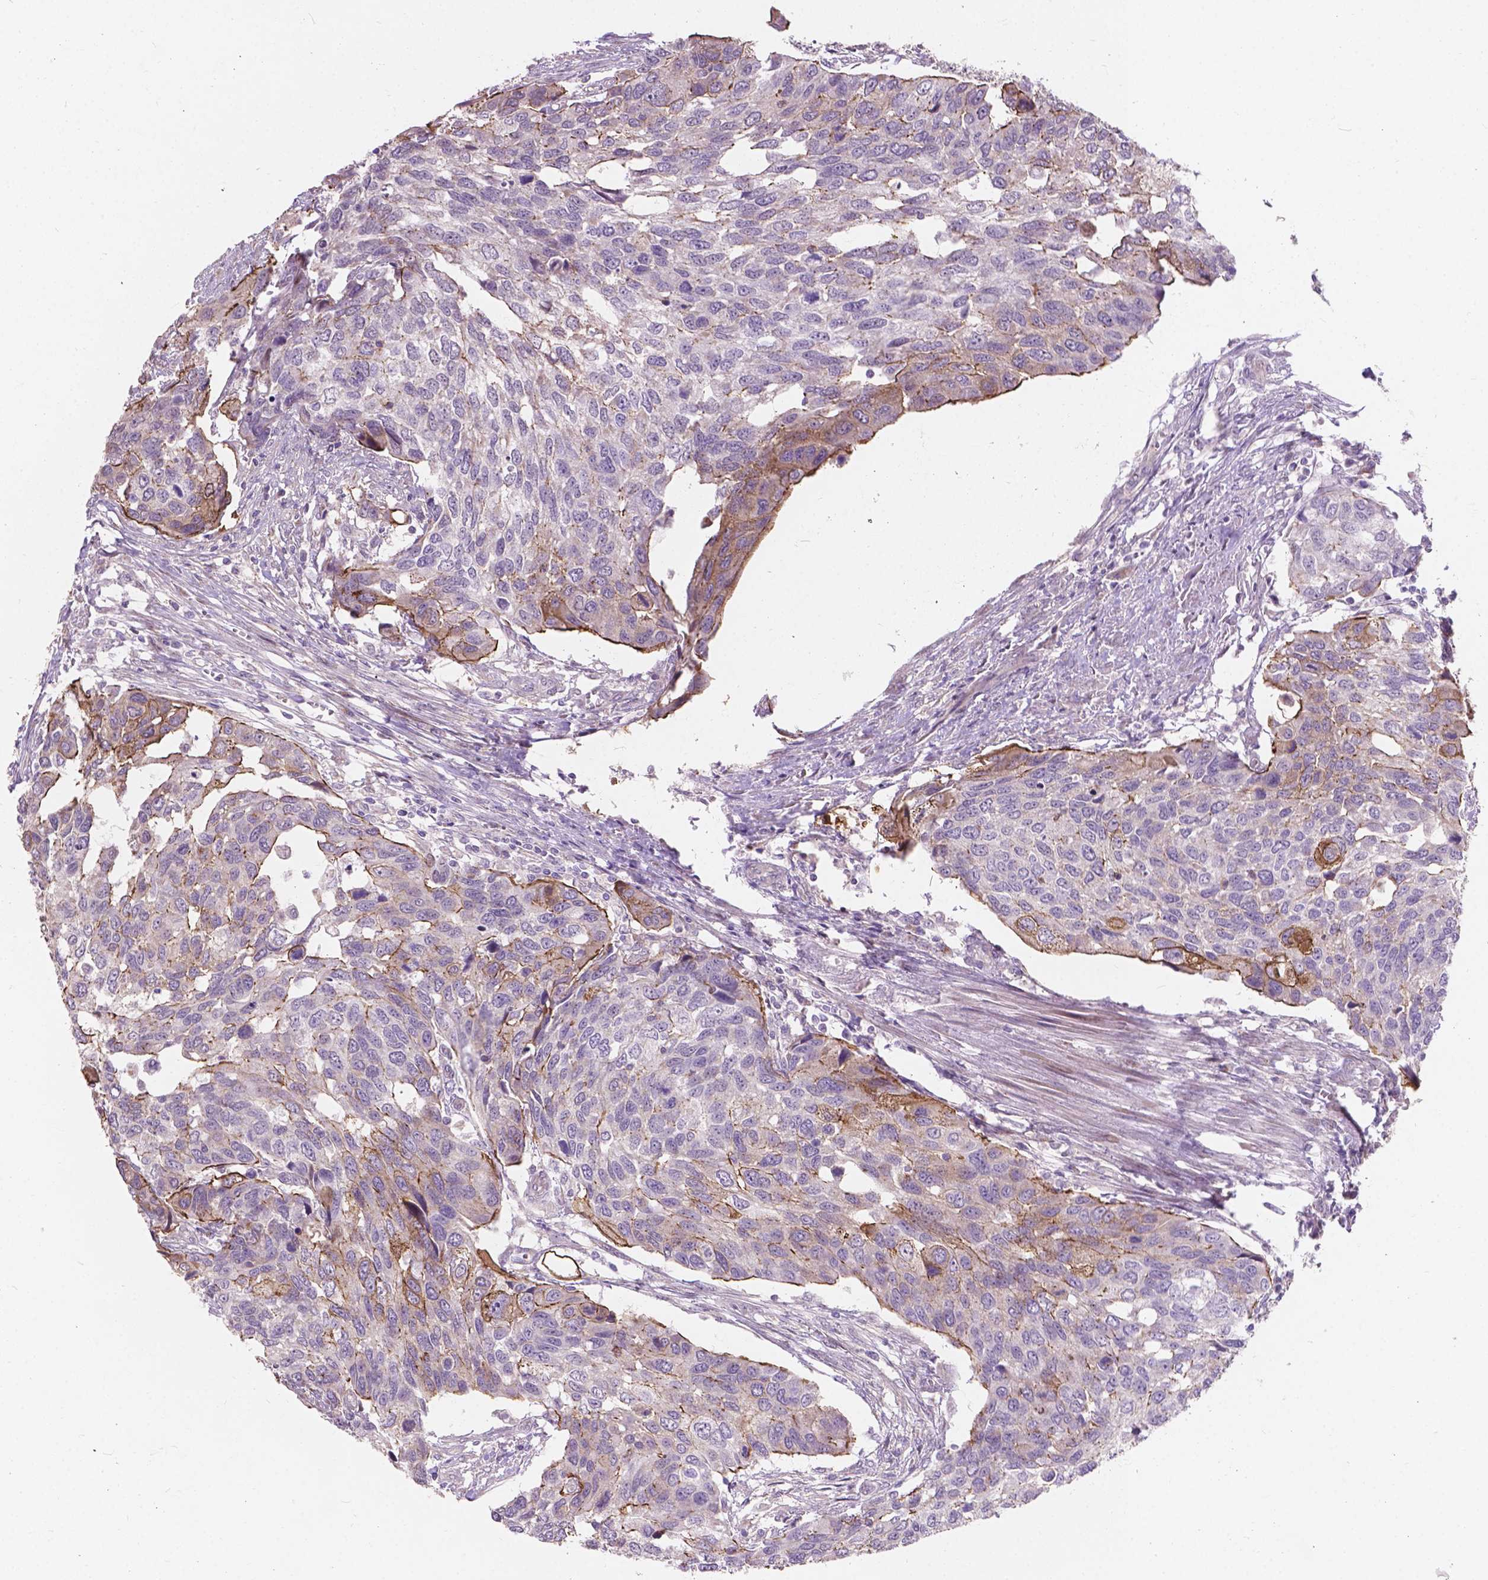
{"staining": {"intensity": "moderate", "quantity": "<25%", "location": "cytoplasmic/membranous"}, "tissue": "urothelial cancer", "cell_type": "Tumor cells", "image_type": "cancer", "snomed": [{"axis": "morphology", "description": "Urothelial carcinoma, High grade"}, {"axis": "topography", "description": "Urinary bladder"}], "caption": "Moderate cytoplasmic/membranous expression is seen in about <25% of tumor cells in high-grade urothelial carcinoma.", "gene": "MYH14", "patient": {"sex": "male", "age": 60}}